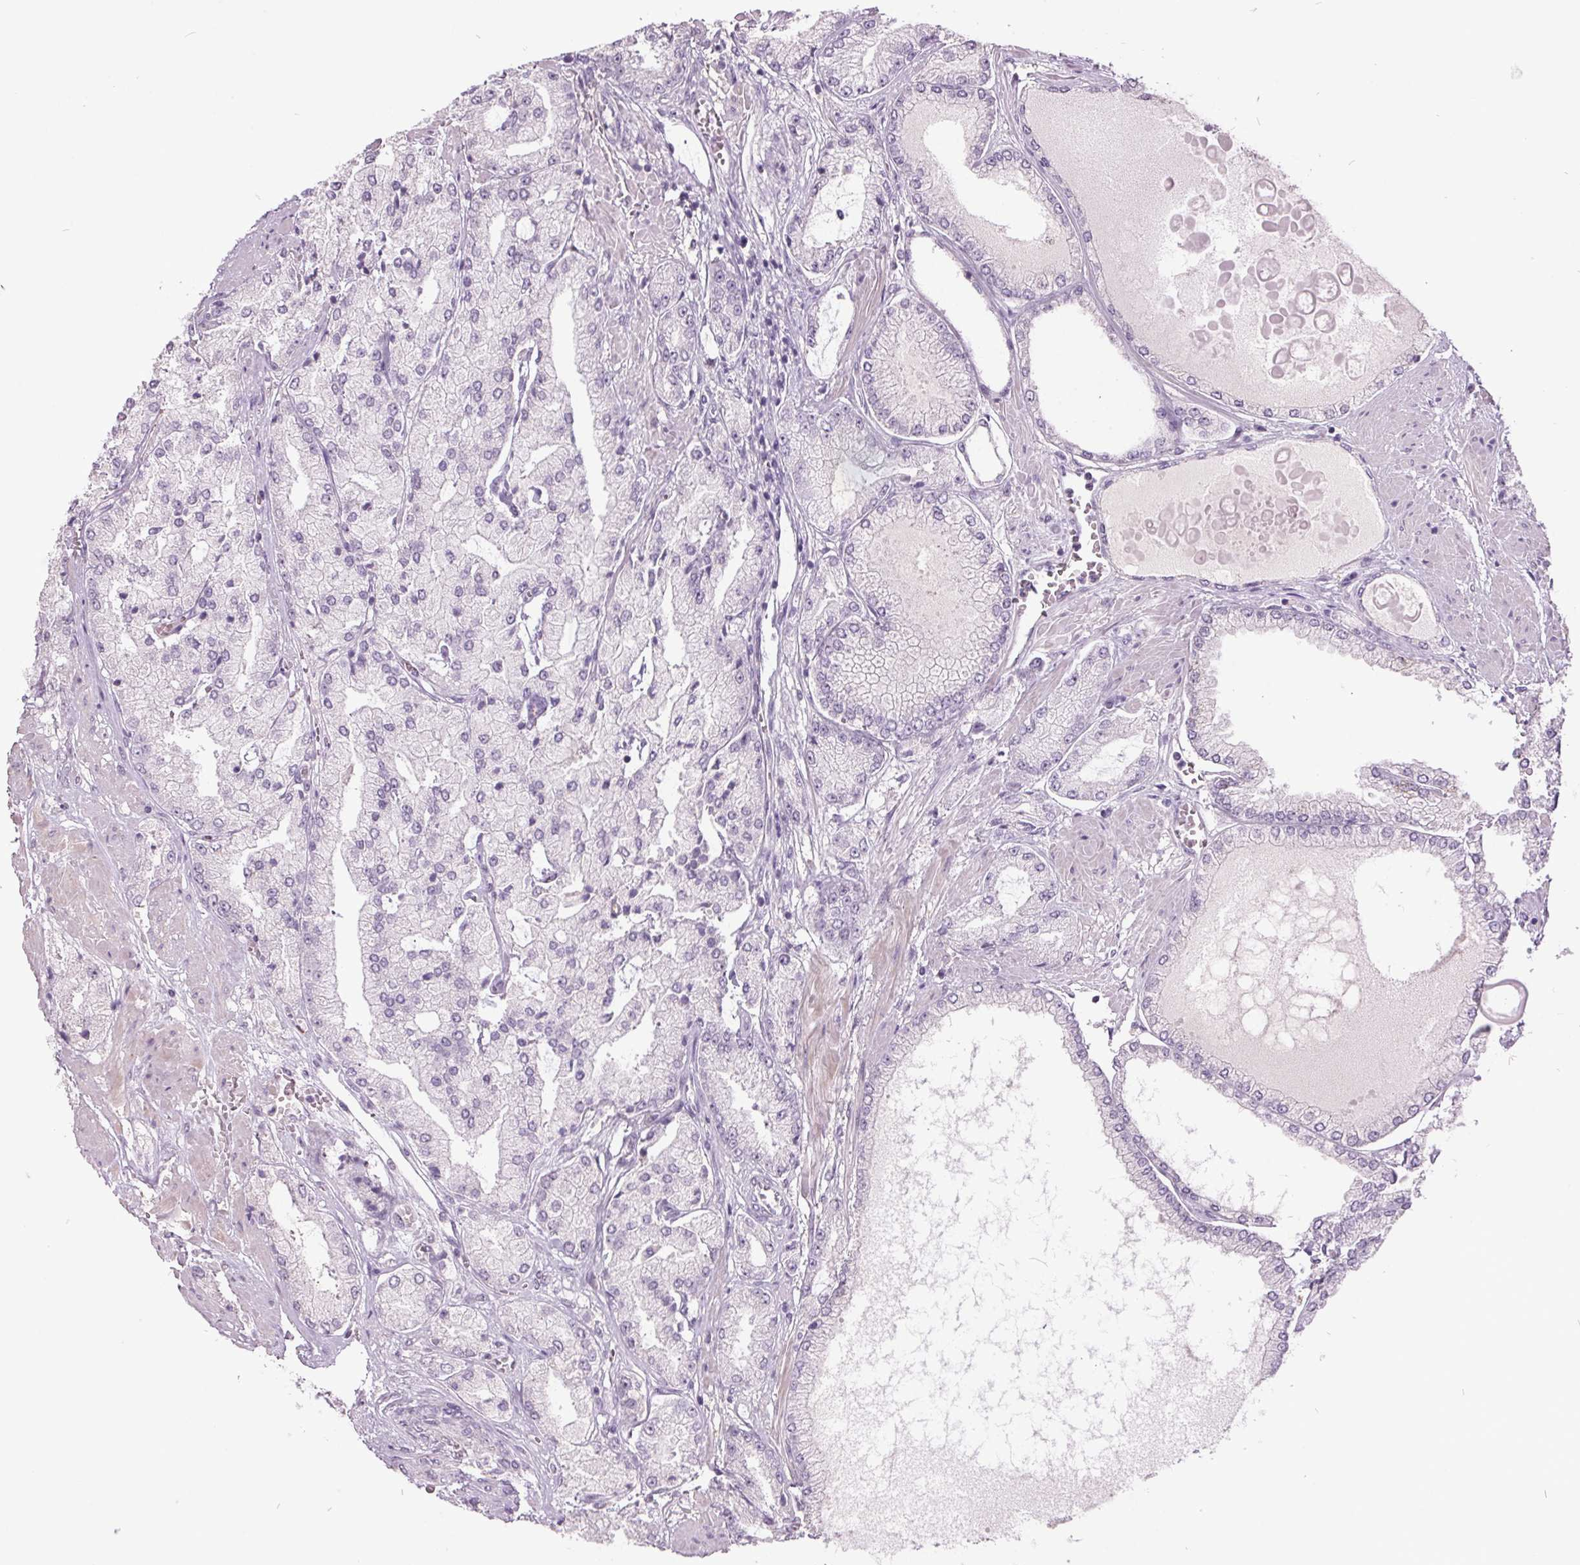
{"staining": {"intensity": "negative", "quantity": "none", "location": "none"}, "tissue": "prostate cancer", "cell_type": "Tumor cells", "image_type": "cancer", "snomed": [{"axis": "morphology", "description": "Adenocarcinoma, High grade"}, {"axis": "topography", "description": "Prostate"}], "caption": "Adenocarcinoma (high-grade) (prostate) stained for a protein using immunohistochemistry shows no positivity tumor cells.", "gene": "C2orf16", "patient": {"sex": "male", "age": 68}}